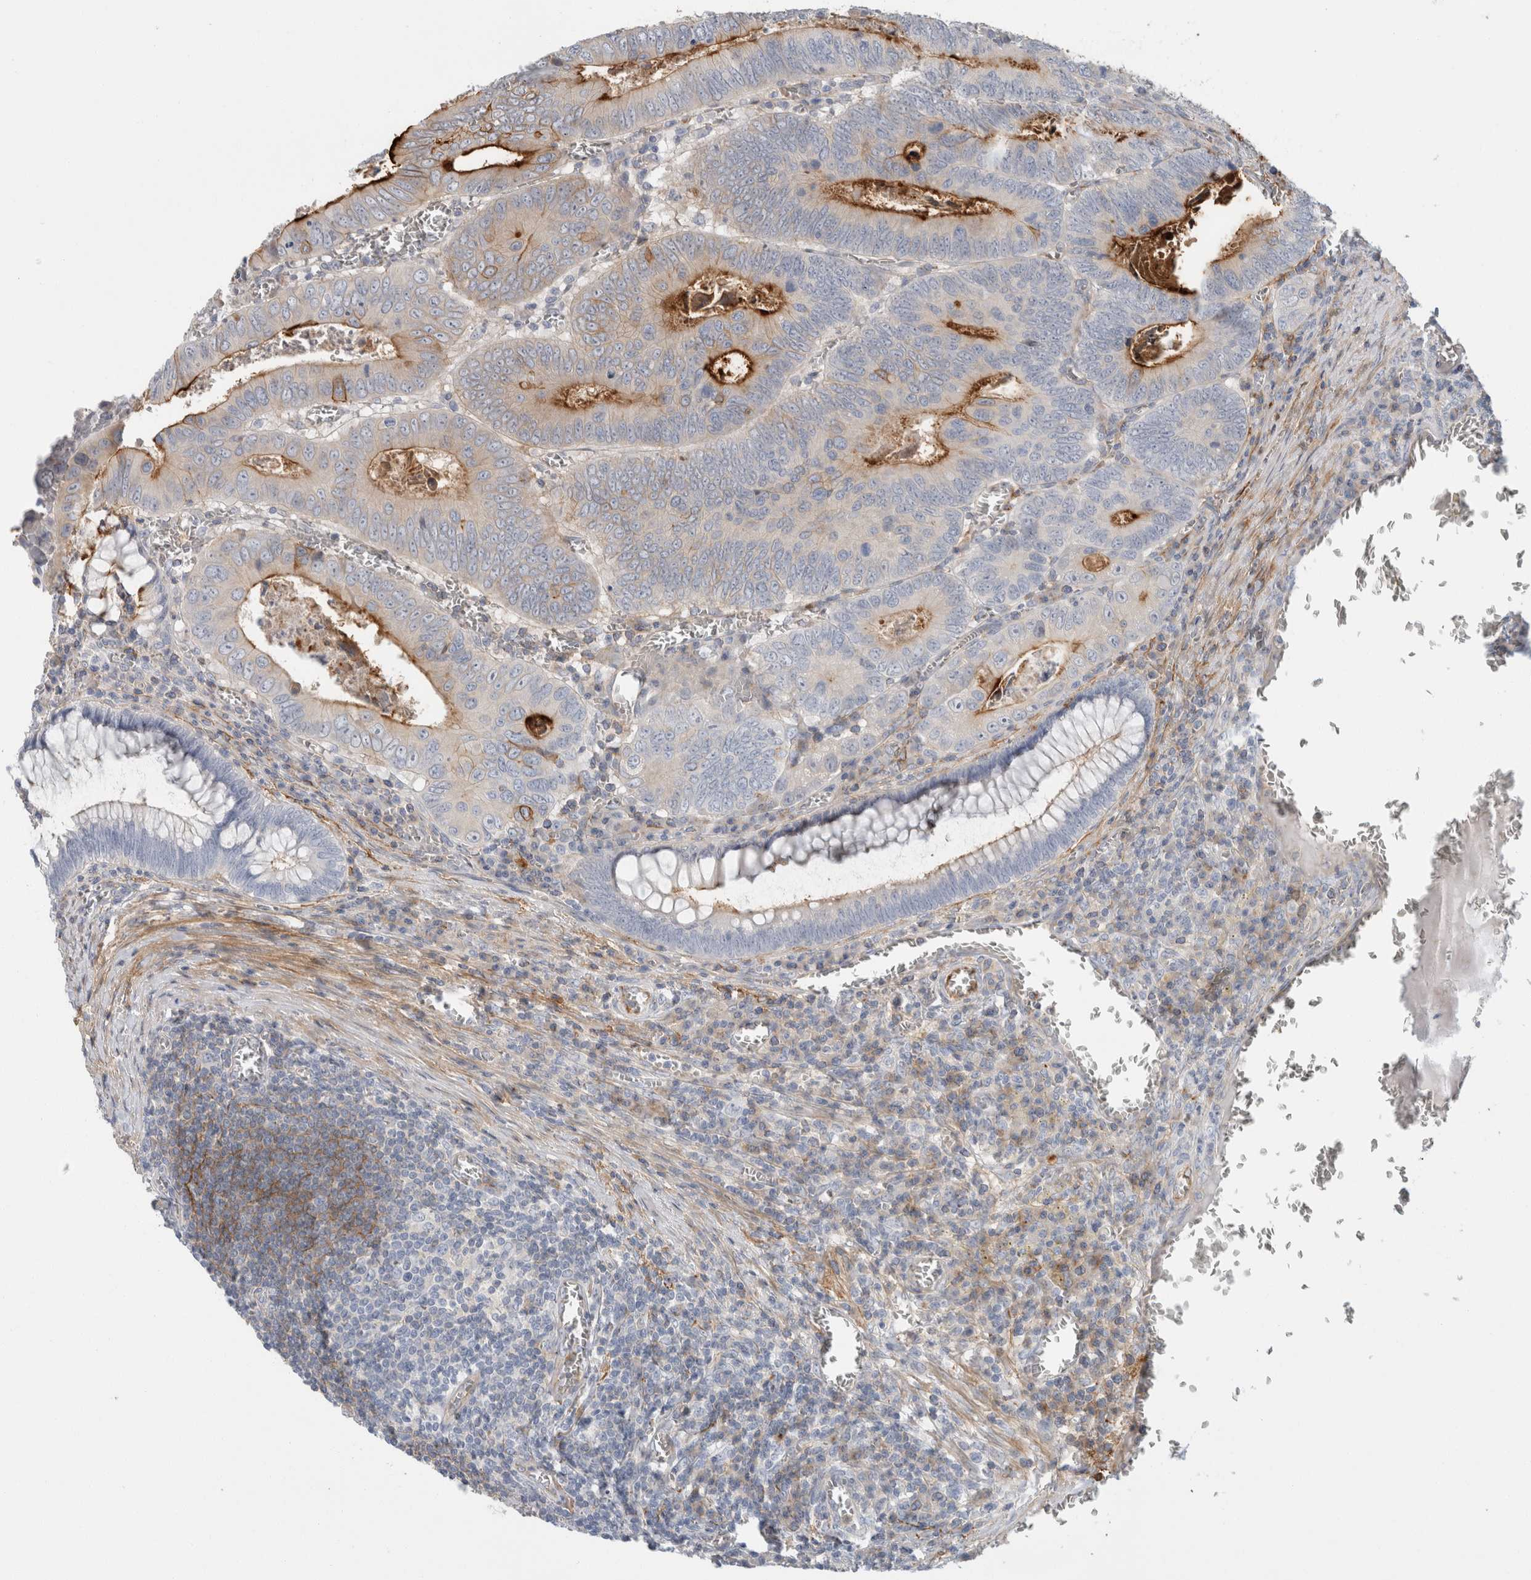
{"staining": {"intensity": "moderate", "quantity": "25%-75%", "location": "cytoplasmic/membranous"}, "tissue": "colorectal cancer", "cell_type": "Tumor cells", "image_type": "cancer", "snomed": [{"axis": "morphology", "description": "Inflammation, NOS"}, {"axis": "morphology", "description": "Adenocarcinoma, NOS"}, {"axis": "topography", "description": "Colon"}], "caption": "Colorectal cancer stained with DAB (3,3'-diaminobenzidine) immunohistochemistry (IHC) displays medium levels of moderate cytoplasmic/membranous staining in about 25%-75% of tumor cells.", "gene": "CD55", "patient": {"sex": "male", "age": 72}}